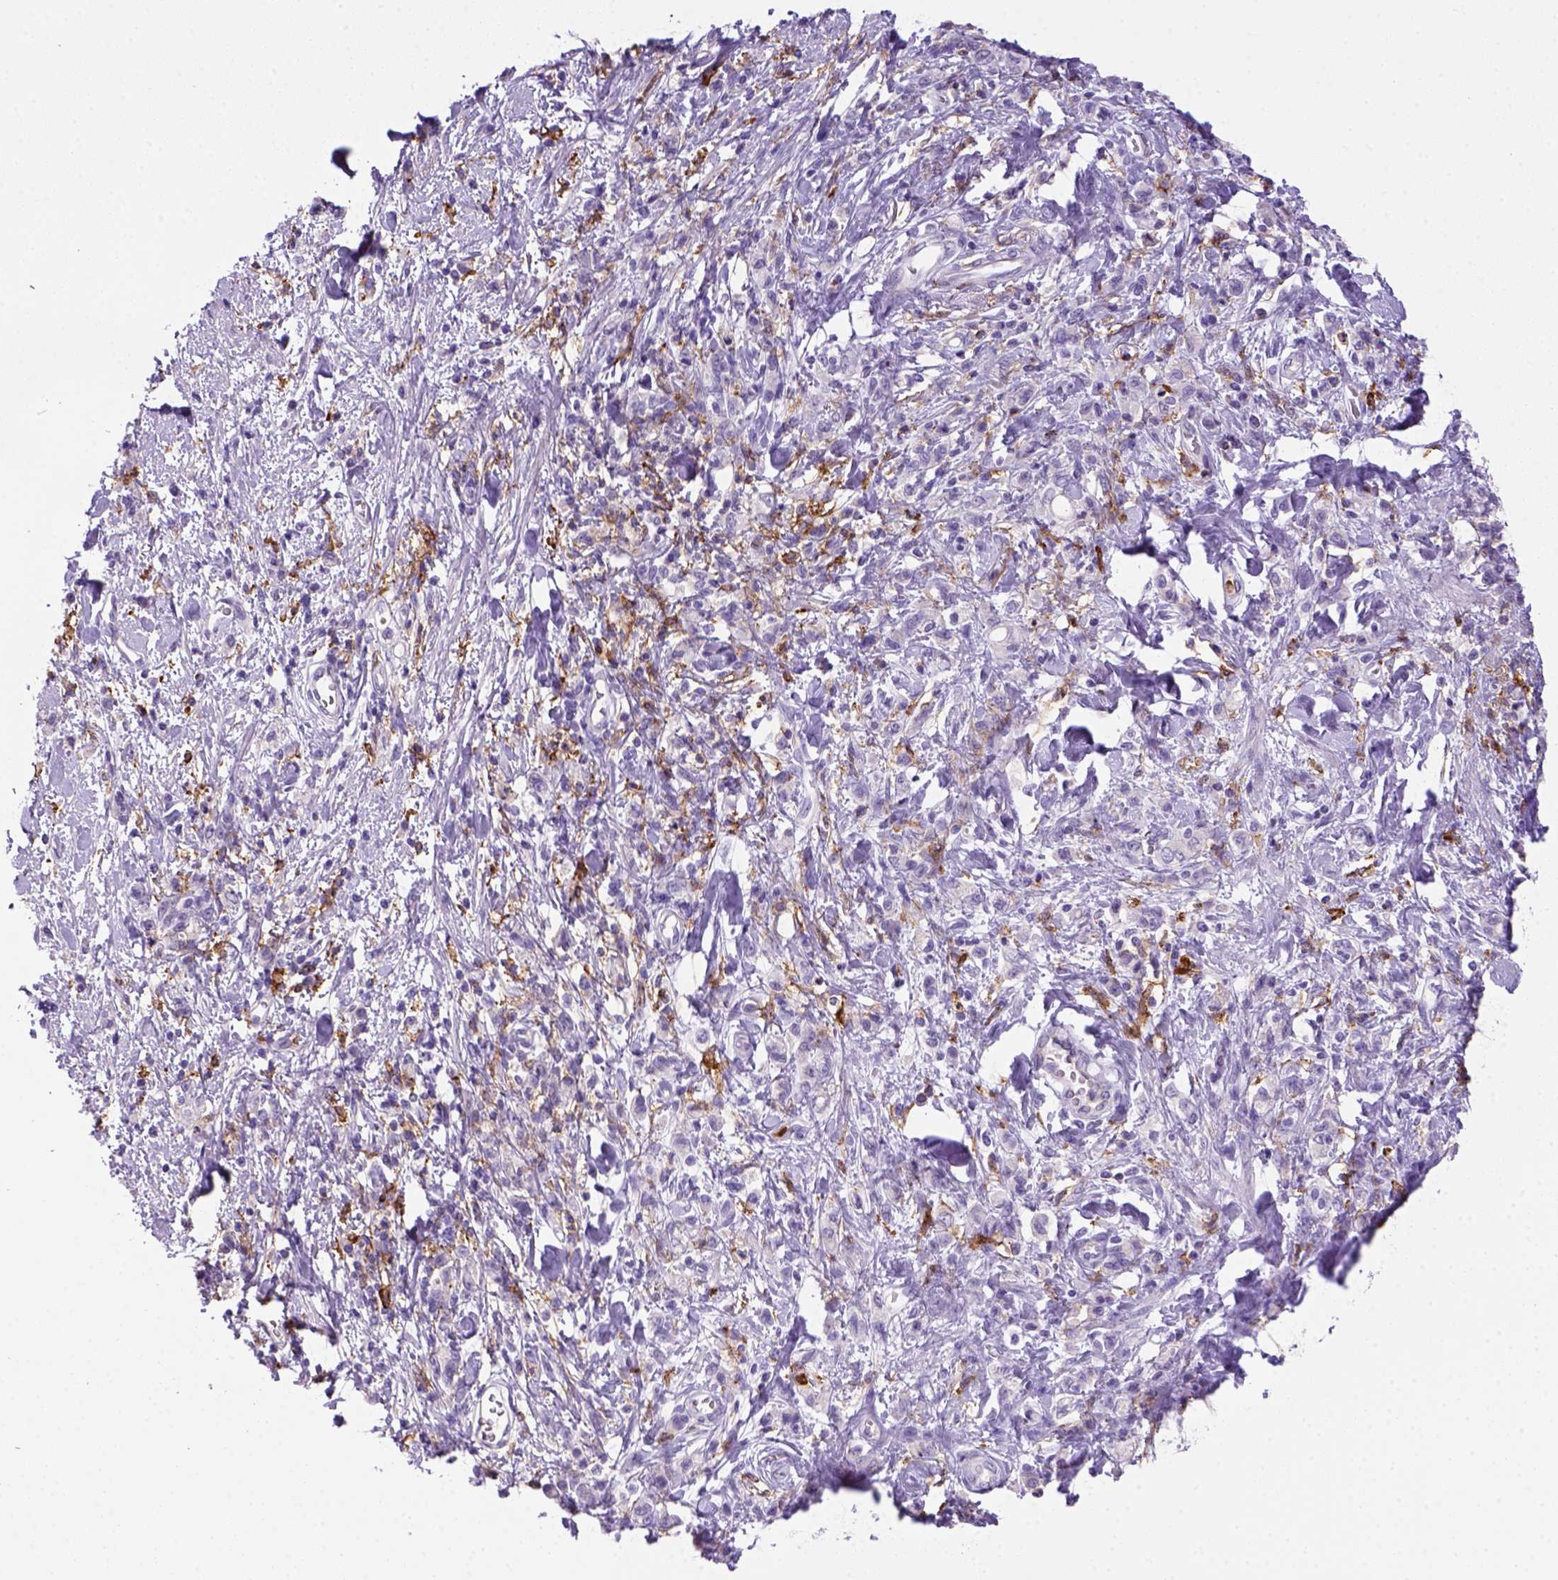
{"staining": {"intensity": "negative", "quantity": "none", "location": "none"}, "tissue": "stomach cancer", "cell_type": "Tumor cells", "image_type": "cancer", "snomed": [{"axis": "morphology", "description": "Adenocarcinoma, NOS"}, {"axis": "topography", "description": "Stomach"}], "caption": "Protein analysis of adenocarcinoma (stomach) displays no significant positivity in tumor cells. (DAB (3,3'-diaminobenzidine) immunohistochemistry visualized using brightfield microscopy, high magnification).", "gene": "CD14", "patient": {"sex": "male", "age": 77}}